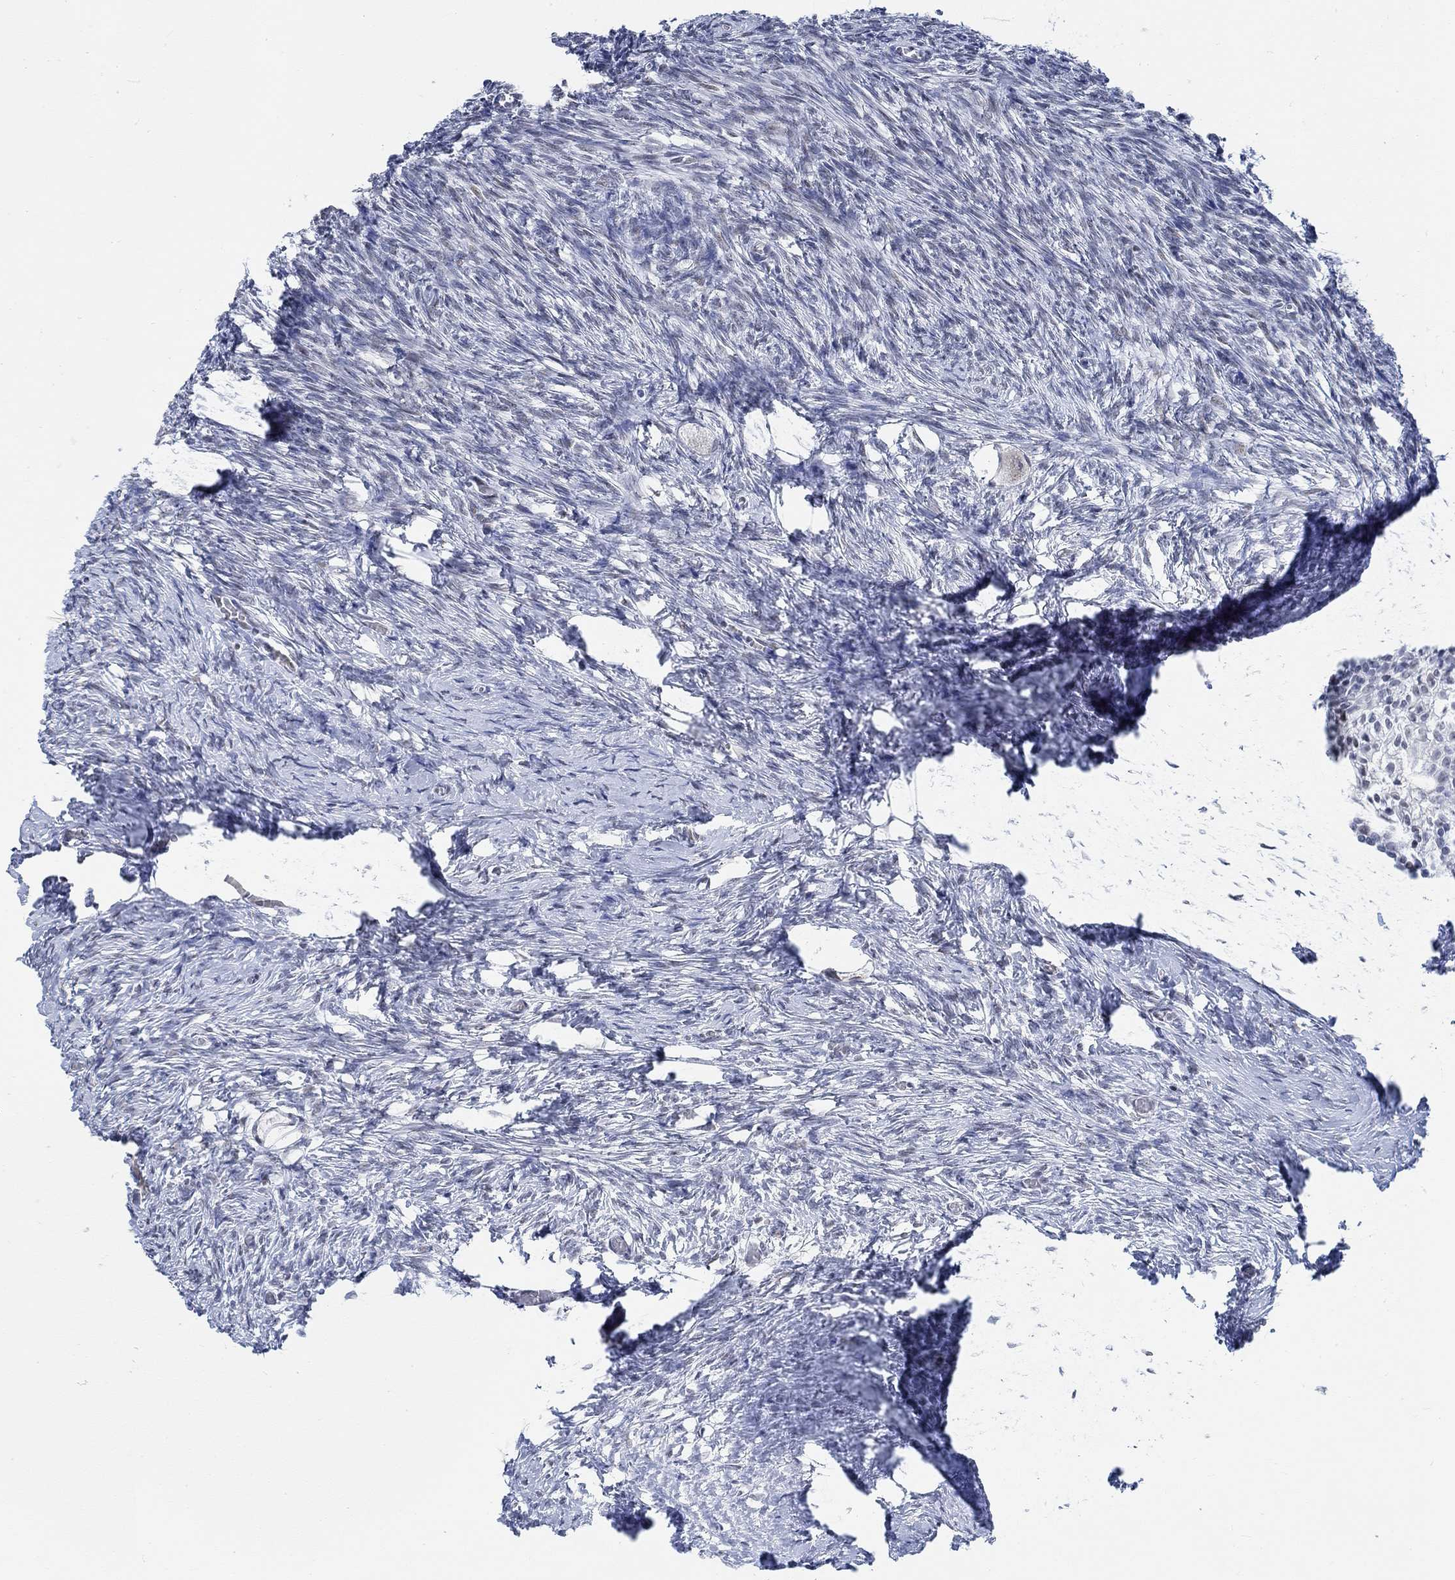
{"staining": {"intensity": "negative", "quantity": "none", "location": "none"}, "tissue": "ovary", "cell_type": "Follicle cells", "image_type": "normal", "snomed": [{"axis": "morphology", "description": "Normal tissue, NOS"}, {"axis": "topography", "description": "Ovary"}], "caption": "This micrograph is of benign ovary stained with immunohistochemistry to label a protein in brown with the nuclei are counter-stained blue. There is no staining in follicle cells. (Brightfield microscopy of DAB immunohistochemistry (IHC) at high magnification).", "gene": "KCNH8", "patient": {"sex": "female", "age": 27}}